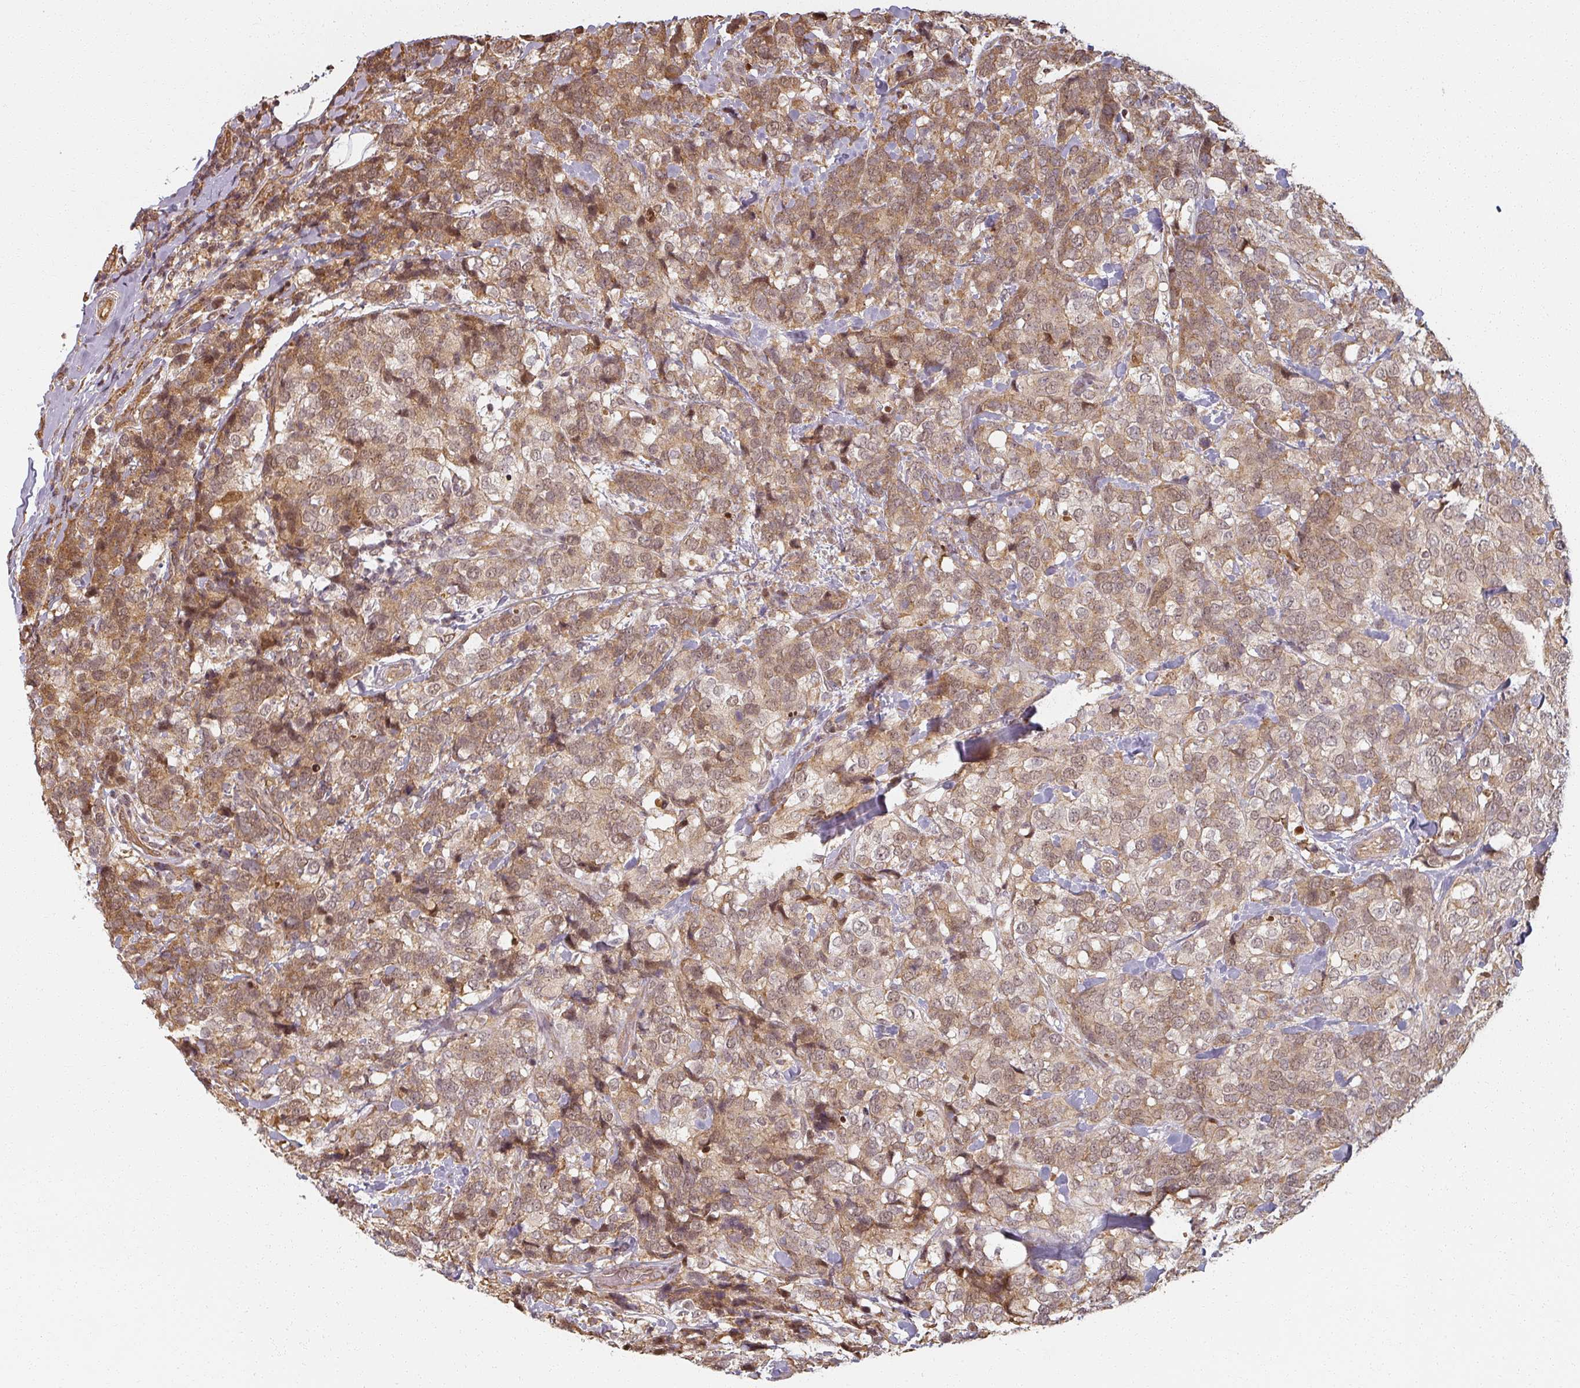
{"staining": {"intensity": "moderate", "quantity": ">75%", "location": "cytoplasmic/membranous,nuclear"}, "tissue": "breast cancer", "cell_type": "Tumor cells", "image_type": "cancer", "snomed": [{"axis": "morphology", "description": "Lobular carcinoma"}, {"axis": "topography", "description": "Breast"}], "caption": "A high-resolution image shows immunohistochemistry (IHC) staining of breast lobular carcinoma, which demonstrates moderate cytoplasmic/membranous and nuclear staining in about >75% of tumor cells.", "gene": "MED19", "patient": {"sex": "female", "age": 59}}